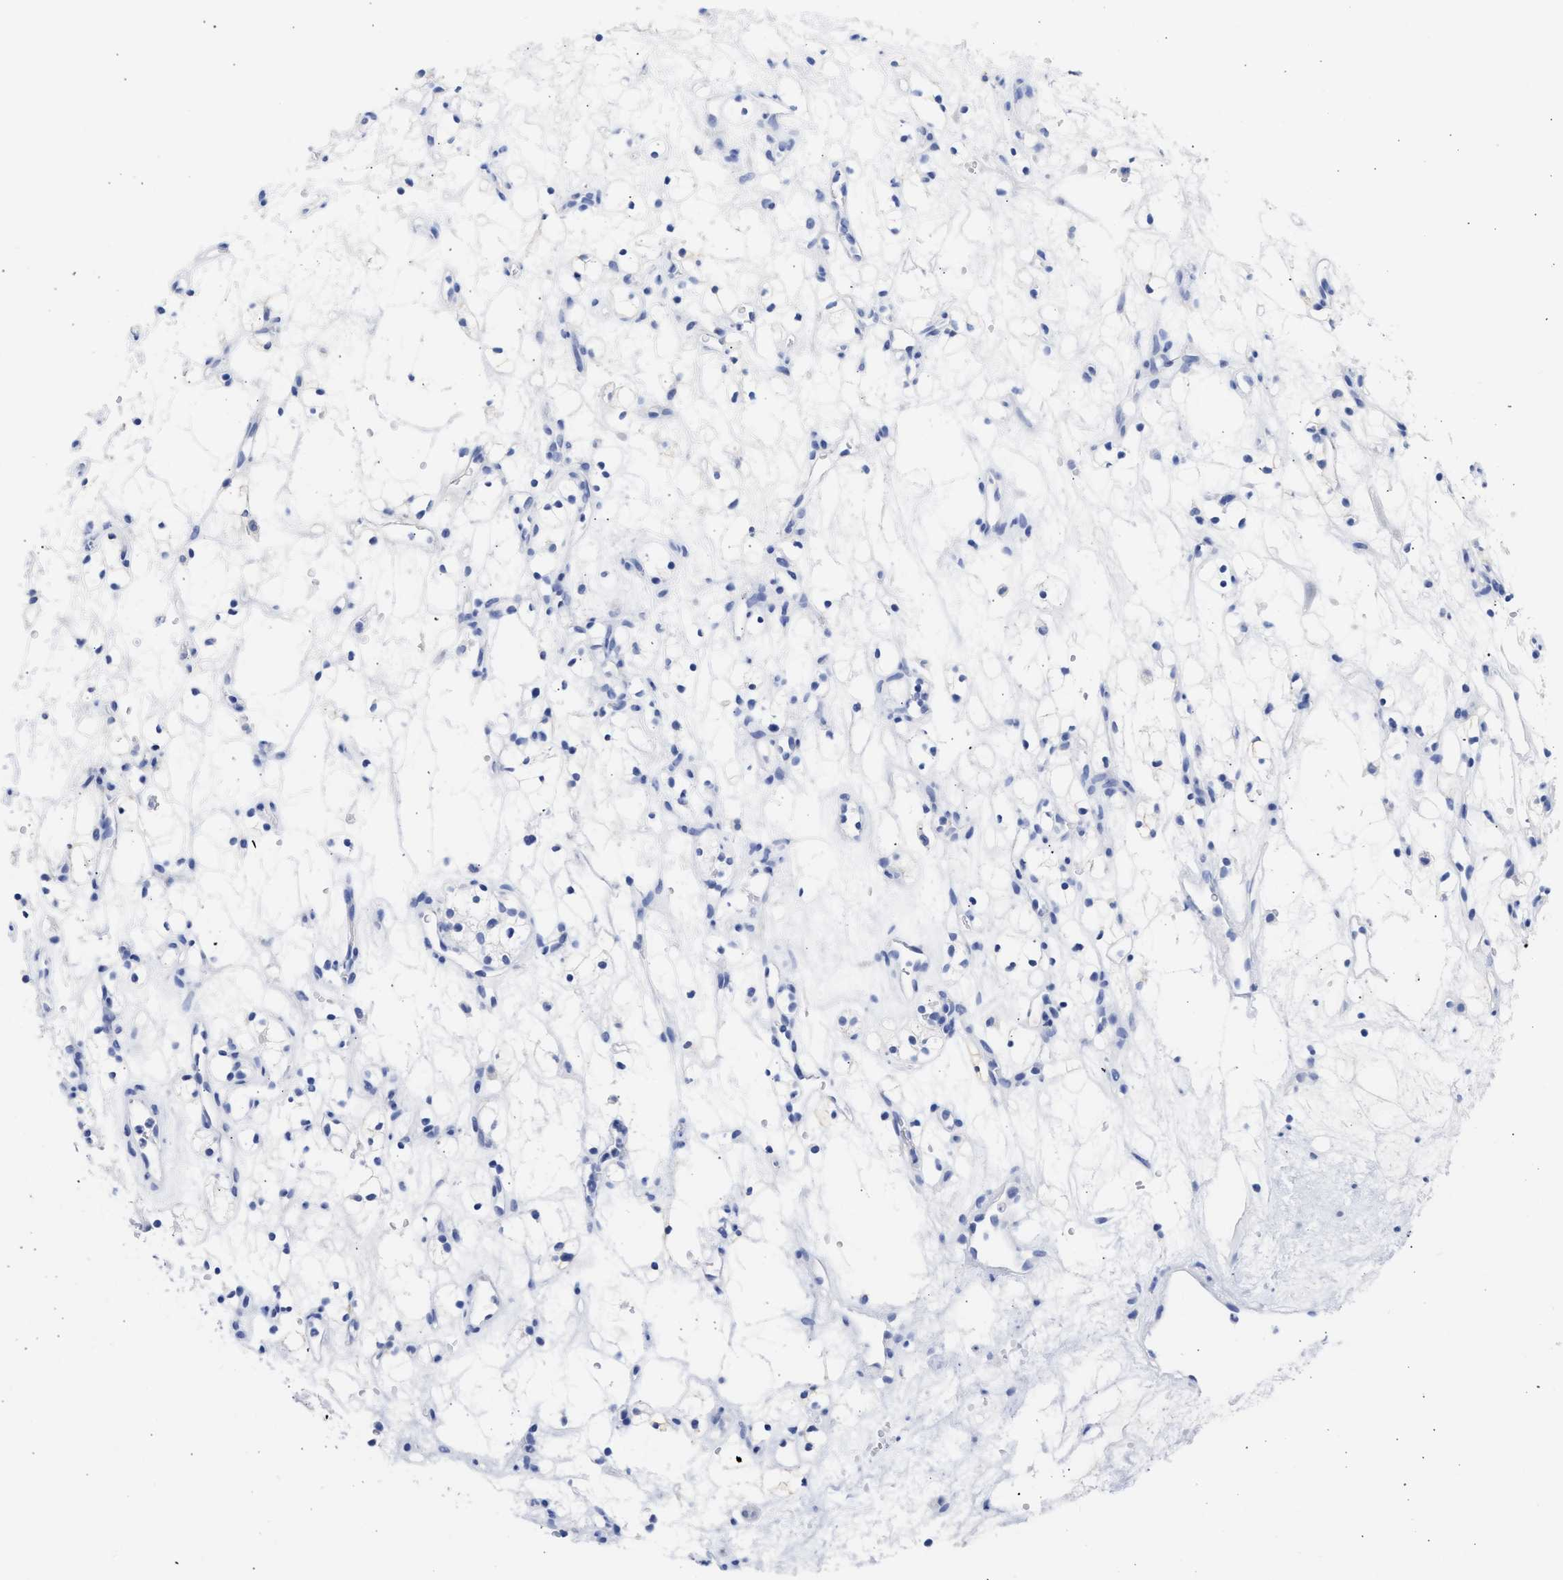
{"staining": {"intensity": "negative", "quantity": "none", "location": "none"}, "tissue": "renal cancer", "cell_type": "Tumor cells", "image_type": "cancer", "snomed": [{"axis": "morphology", "description": "Adenocarcinoma, NOS"}, {"axis": "topography", "description": "Kidney"}], "caption": "High power microscopy image of an IHC image of renal cancer (adenocarcinoma), revealing no significant staining in tumor cells.", "gene": "NCAM1", "patient": {"sex": "female", "age": 60}}